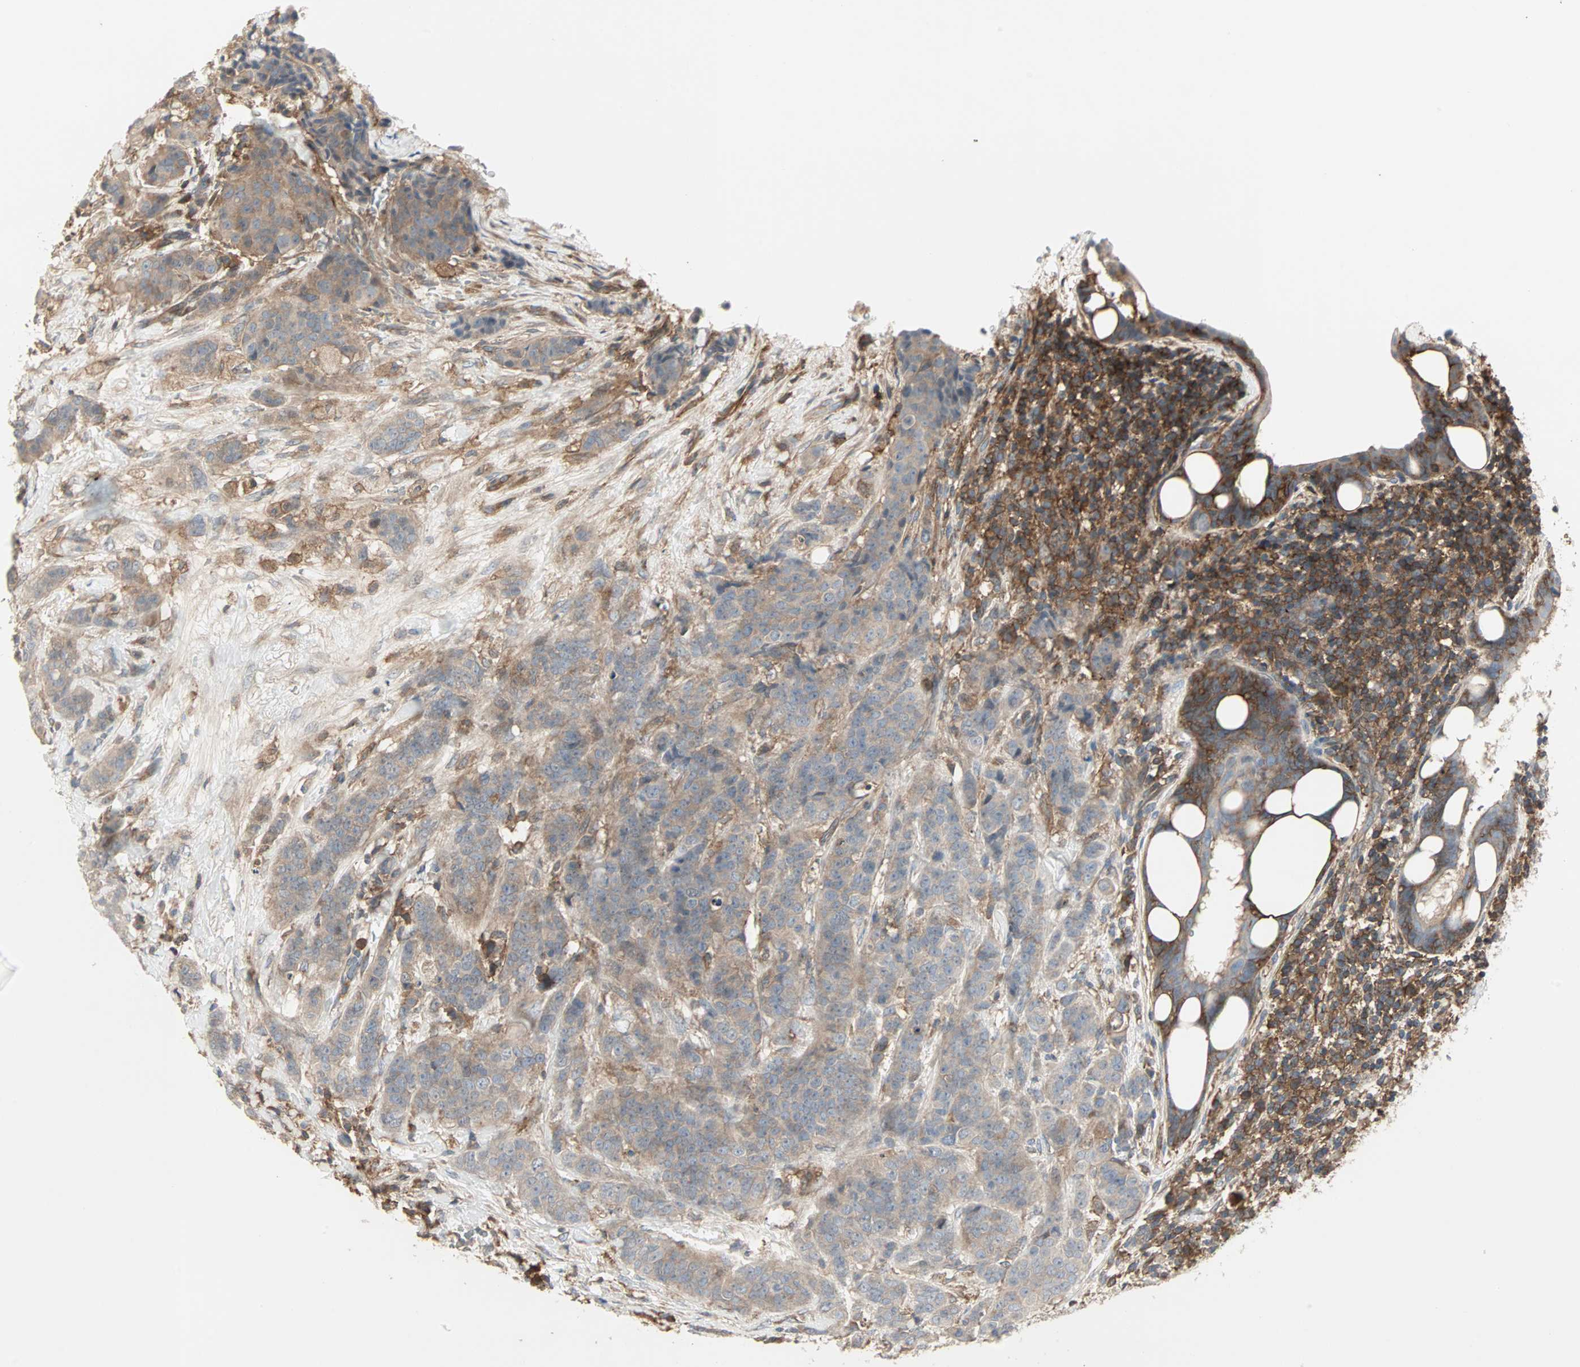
{"staining": {"intensity": "weak", "quantity": ">75%", "location": "cytoplasmic/membranous"}, "tissue": "breast cancer", "cell_type": "Tumor cells", "image_type": "cancer", "snomed": [{"axis": "morphology", "description": "Duct carcinoma"}, {"axis": "topography", "description": "Breast"}], "caption": "Protein positivity by IHC exhibits weak cytoplasmic/membranous expression in about >75% of tumor cells in breast intraductal carcinoma. (DAB = brown stain, brightfield microscopy at high magnification).", "gene": "GNAI2", "patient": {"sex": "female", "age": 40}}